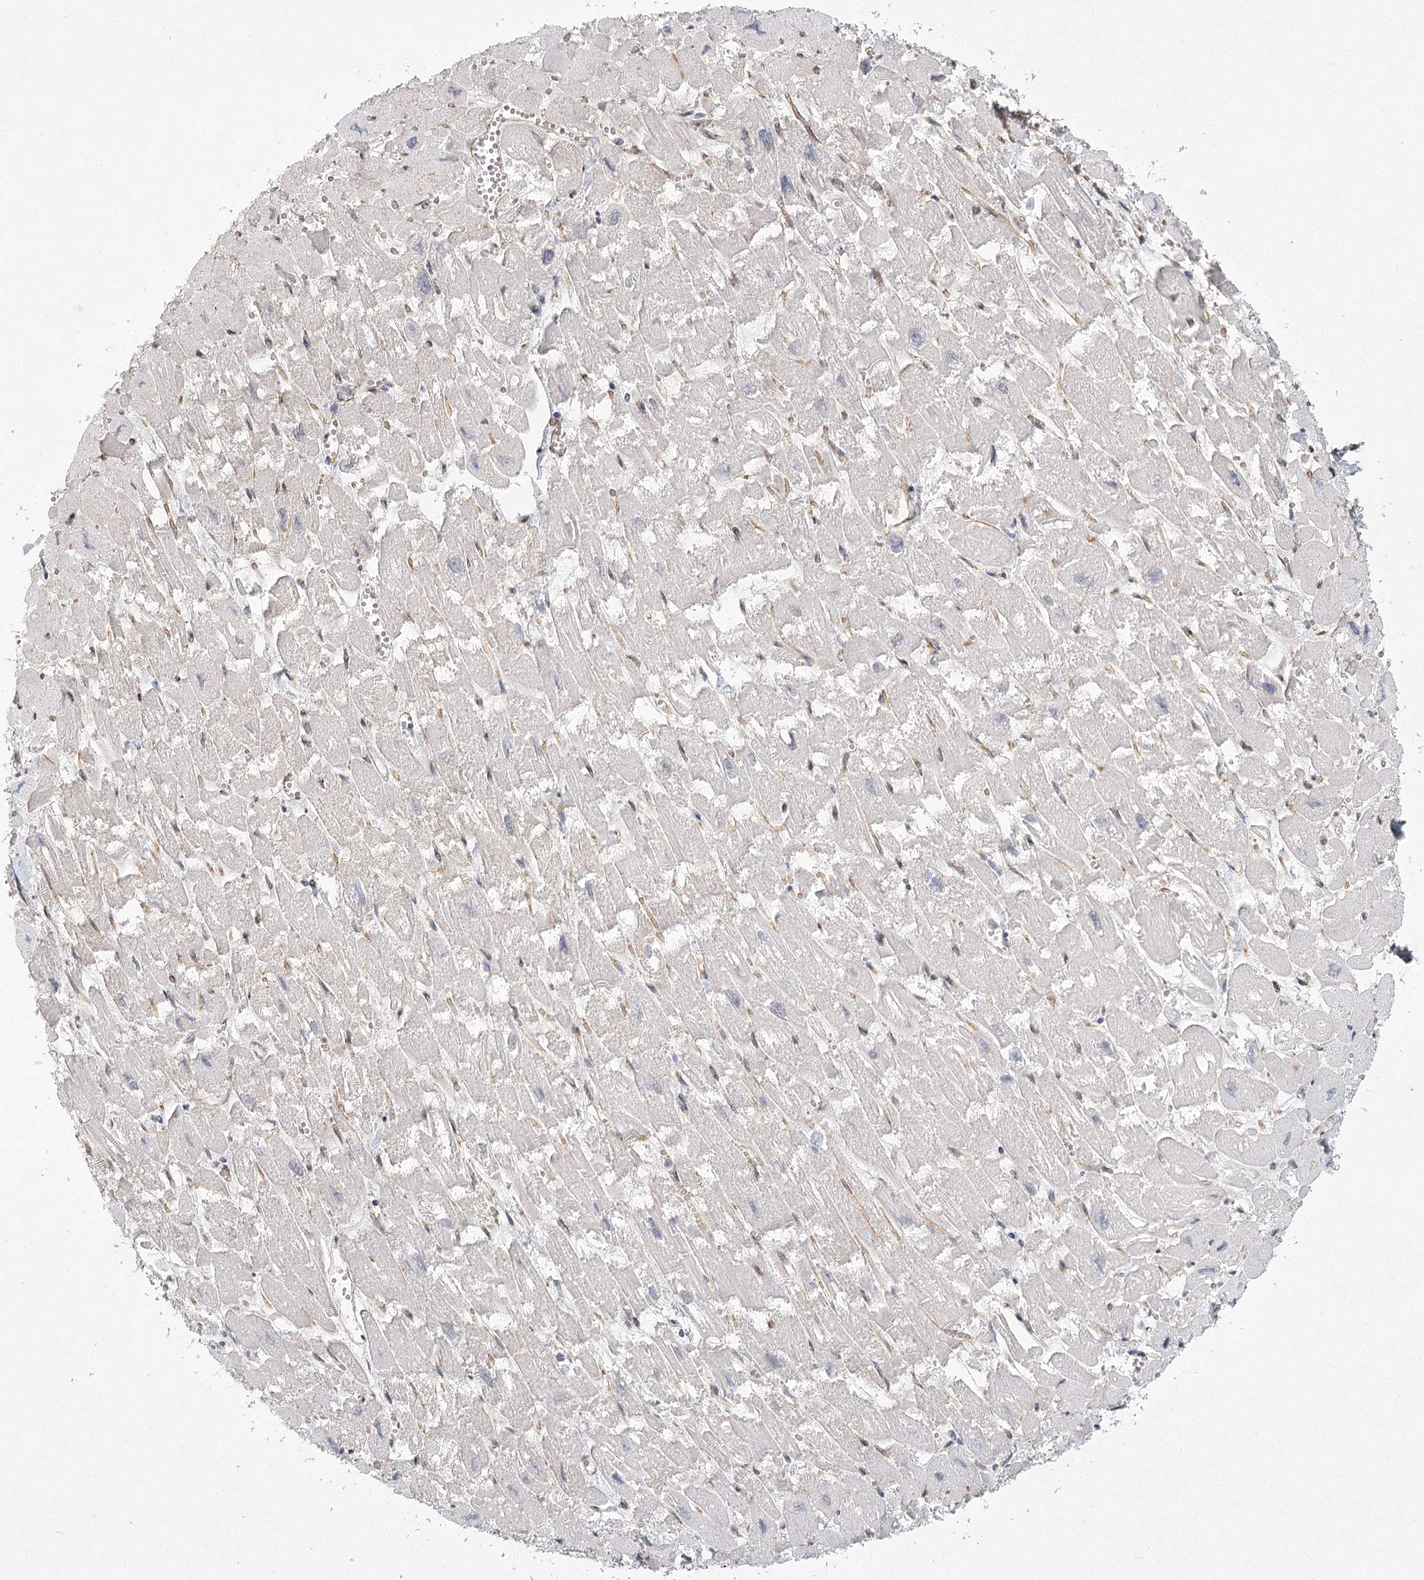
{"staining": {"intensity": "moderate", "quantity": "<25%", "location": "cytoplasmic/membranous"}, "tissue": "heart muscle", "cell_type": "Cardiomyocytes", "image_type": "normal", "snomed": [{"axis": "morphology", "description": "Normal tissue, NOS"}, {"axis": "topography", "description": "Heart"}], "caption": "IHC photomicrograph of unremarkable heart muscle: human heart muscle stained using immunohistochemistry shows low levels of moderate protein expression localized specifically in the cytoplasmic/membranous of cardiomyocytes, appearing as a cytoplasmic/membranous brown color.", "gene": "MEPE", "patient": {"sex": "male", "age": 54}}